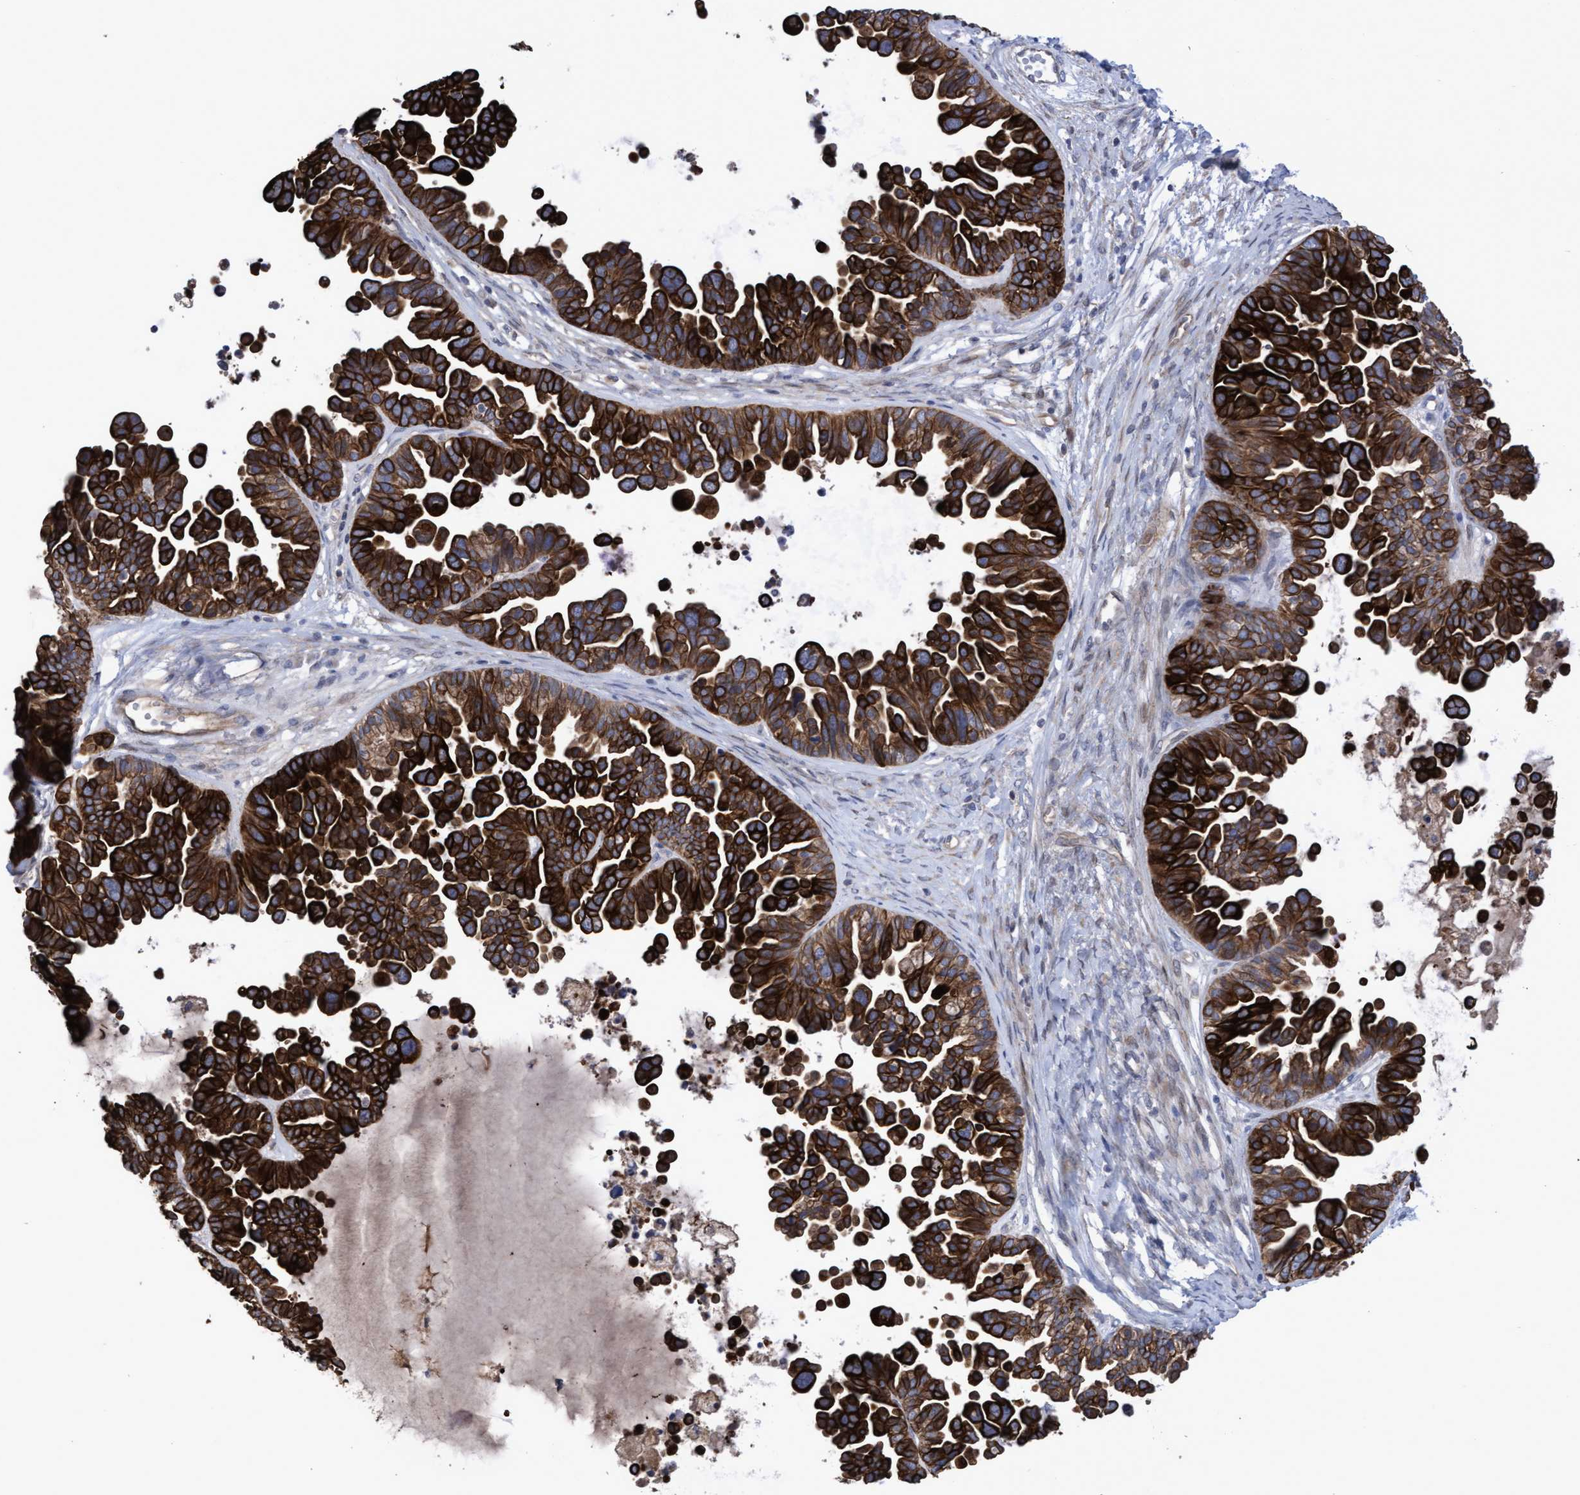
{"staining": {"intensity": "strong", "quantity": ">75%", "location": "cytoplasmic/membranous"}, "tissue": "ovarian cancer", "cell_type": "Tumor cells", "image_type": "cancer", "snomed": [{"axis": "morphology", "description": "Cystadenocarcinoma, serous, NOS"}, {"axis": "topography", "description": "Ovary"}], "caption": "Tumor cells show high levels of strong cytoplasmic/membranous staining in about >75% of cells in serous cystadenocarcinoma (ovarian).", "gene": "KRT24", "patient": {"sex": "female", "age": 56}}